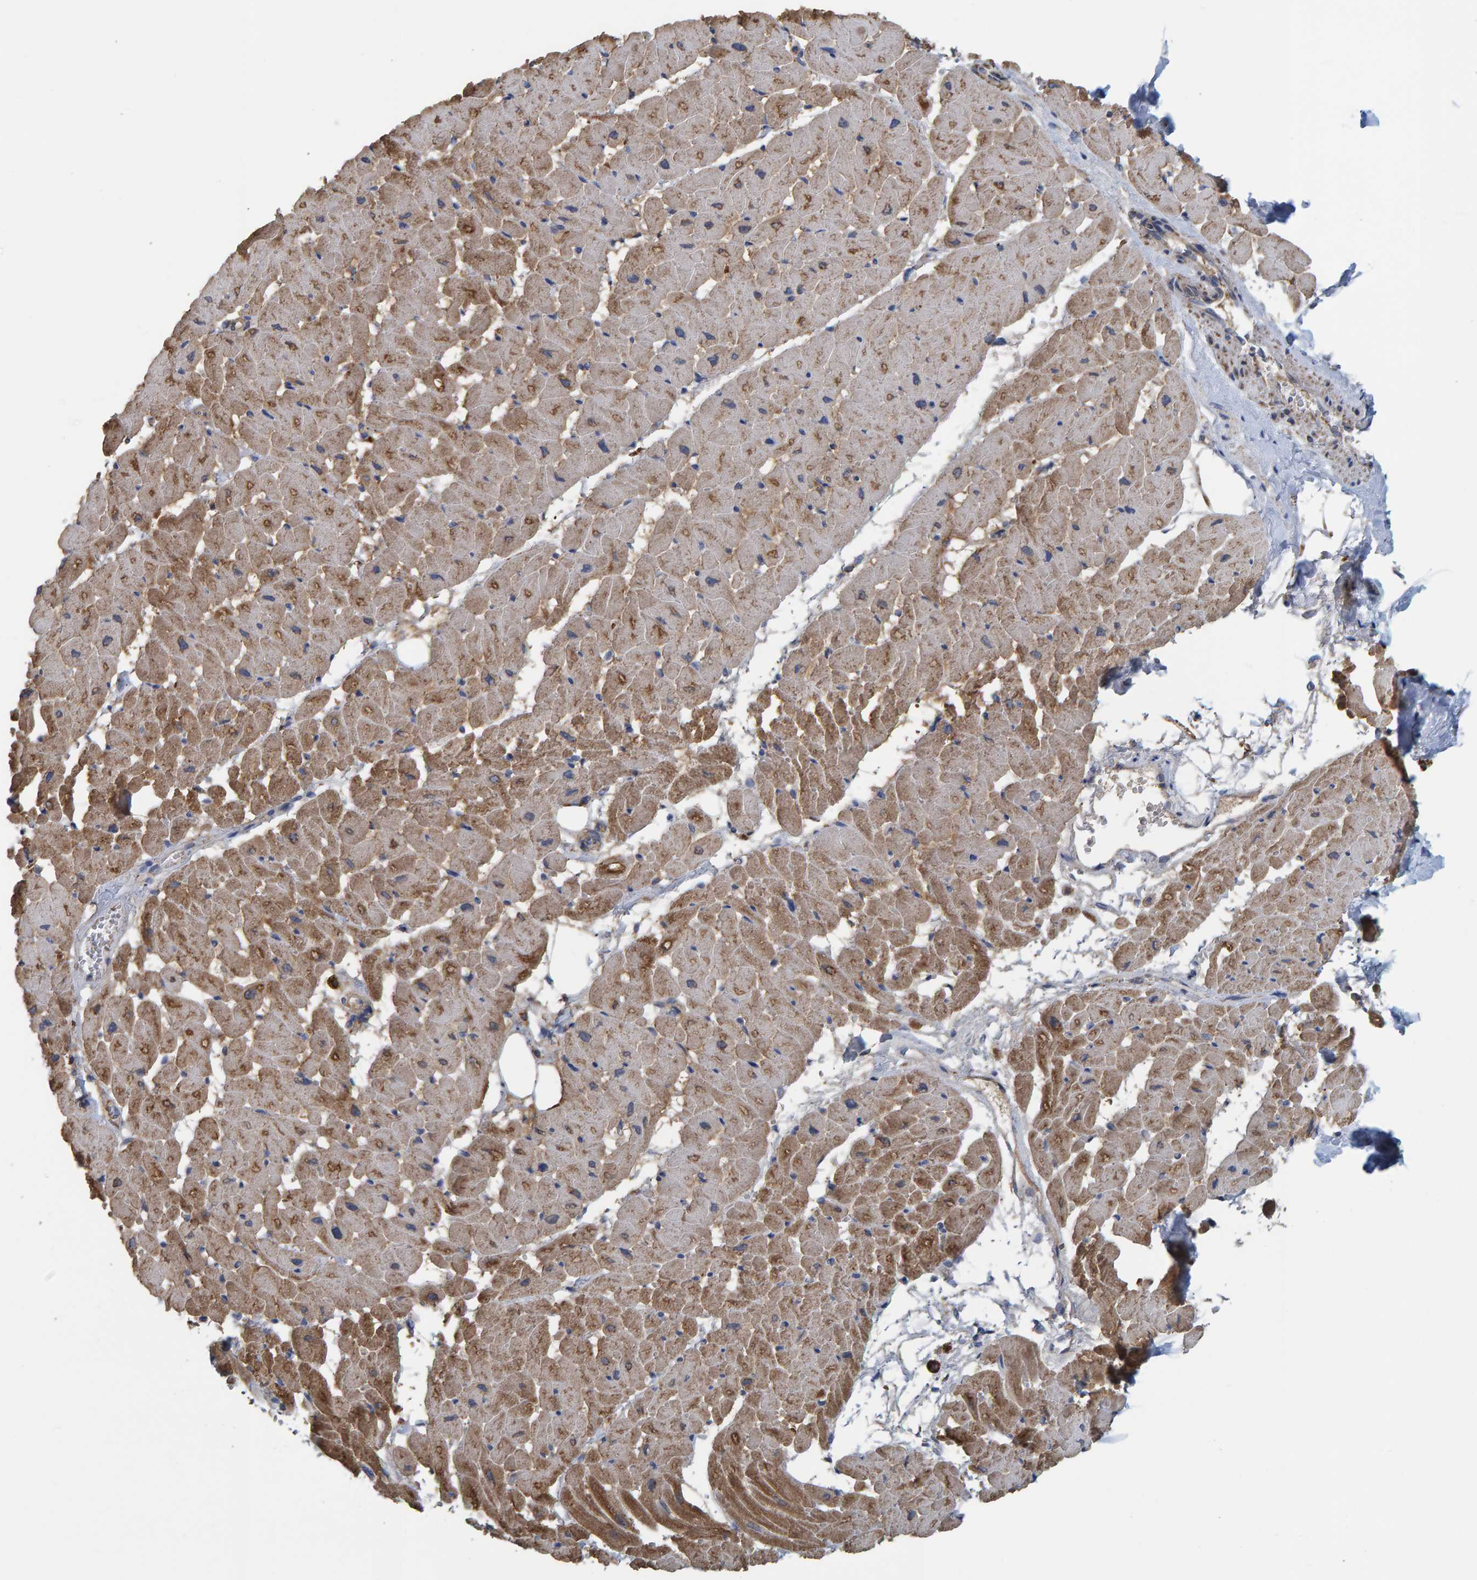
{"staining": {"intensity": "moderate", "quantity": ">75%", "location": "cytoplasmic/membranous"}, "tissue": "heart muscle", "cell_type": "Cardiomyocytes", "image_type": "normal", "snomed": [{"axis": "morphology", "description": "Normal tissue, NOS"}, {"axis": "topography", "description": "Heart"}], "caption": "Immunohistochemistry (IHC) of normal human heart muscle shows medium levels of moderate cytoplasmic/membranous expression in about >75% of cardiomyocytes.", "gene": "LRSAM1", "patient": {"sex": "female", "age": 19}}